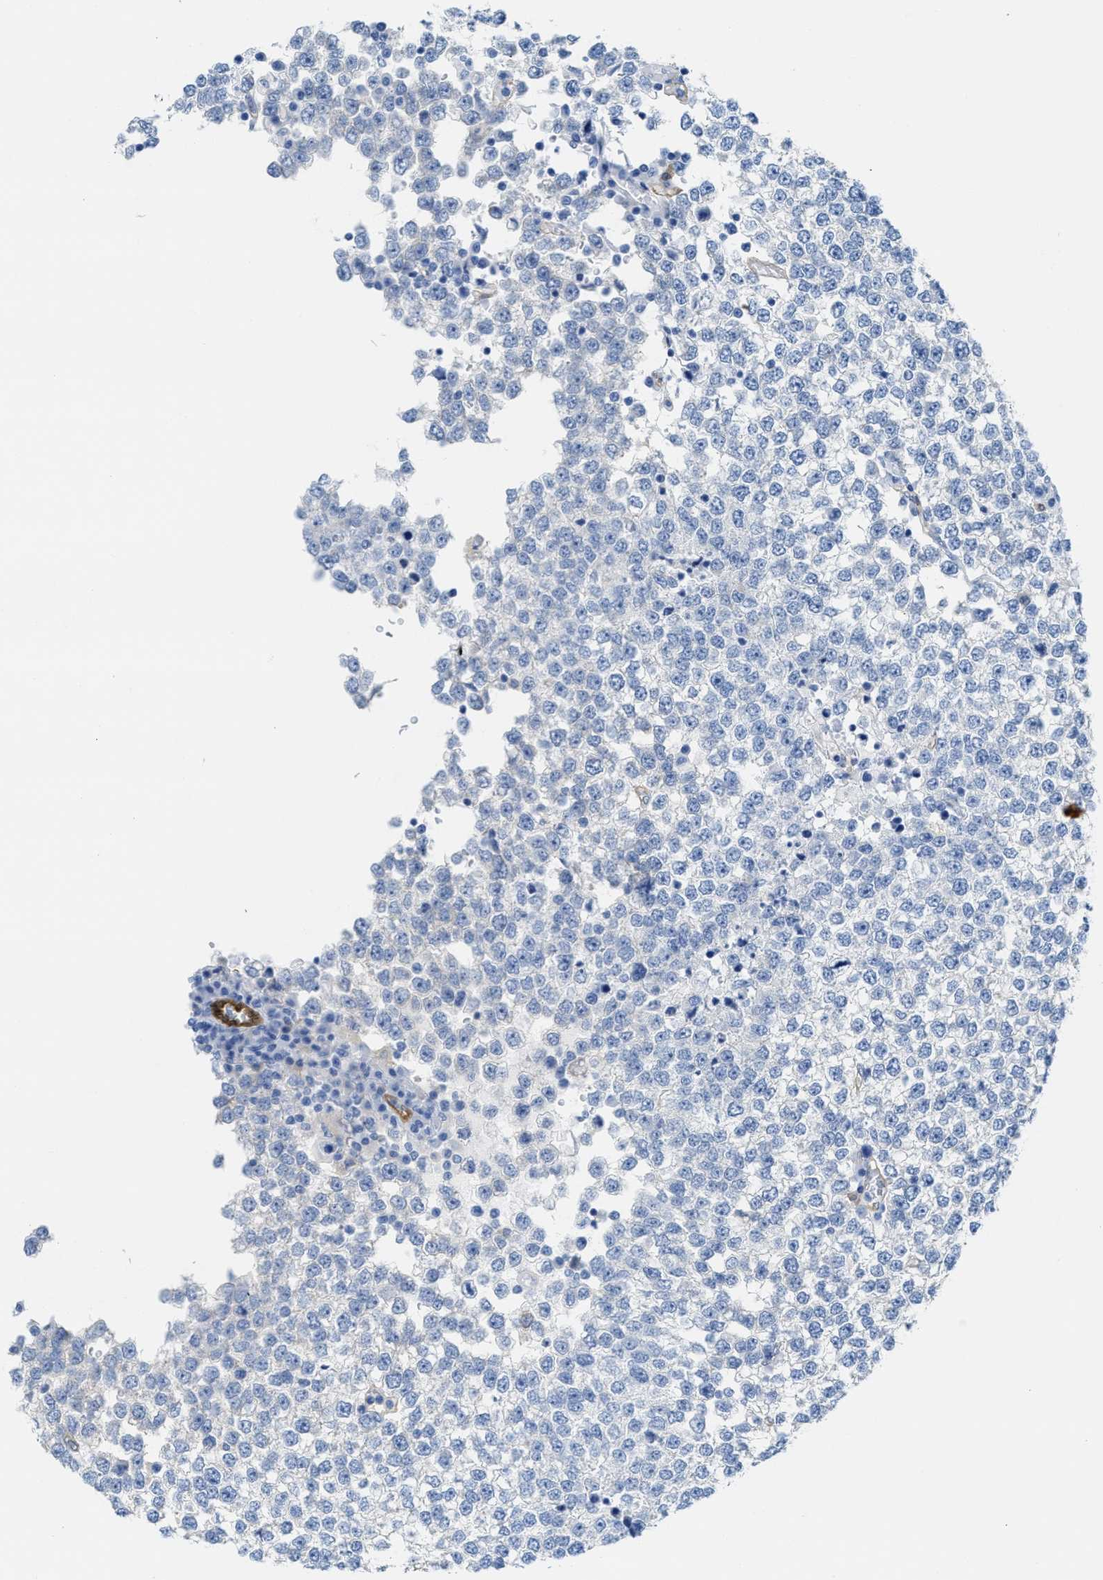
{"staining": {"intensity": "negative", "quantity": "none", "location": "none"}, "tissue": "testis cancer", "cell_type": "Tumor cells", "image_type": "cancer", "snomed": [{"axis": "morphology", "description": "Seminoma, NOS"}, {"axis": "topography", "description": "Testis"}], "caption": "This micrograph is of testis seminoma stained with immunohistochemistry (IHC) to label a protein in brown with the nuclei are counter-stained blue. There is no staining in tumor cells.", "gene": "ASS1", "patient": {"sex": "male", "age": 65}}